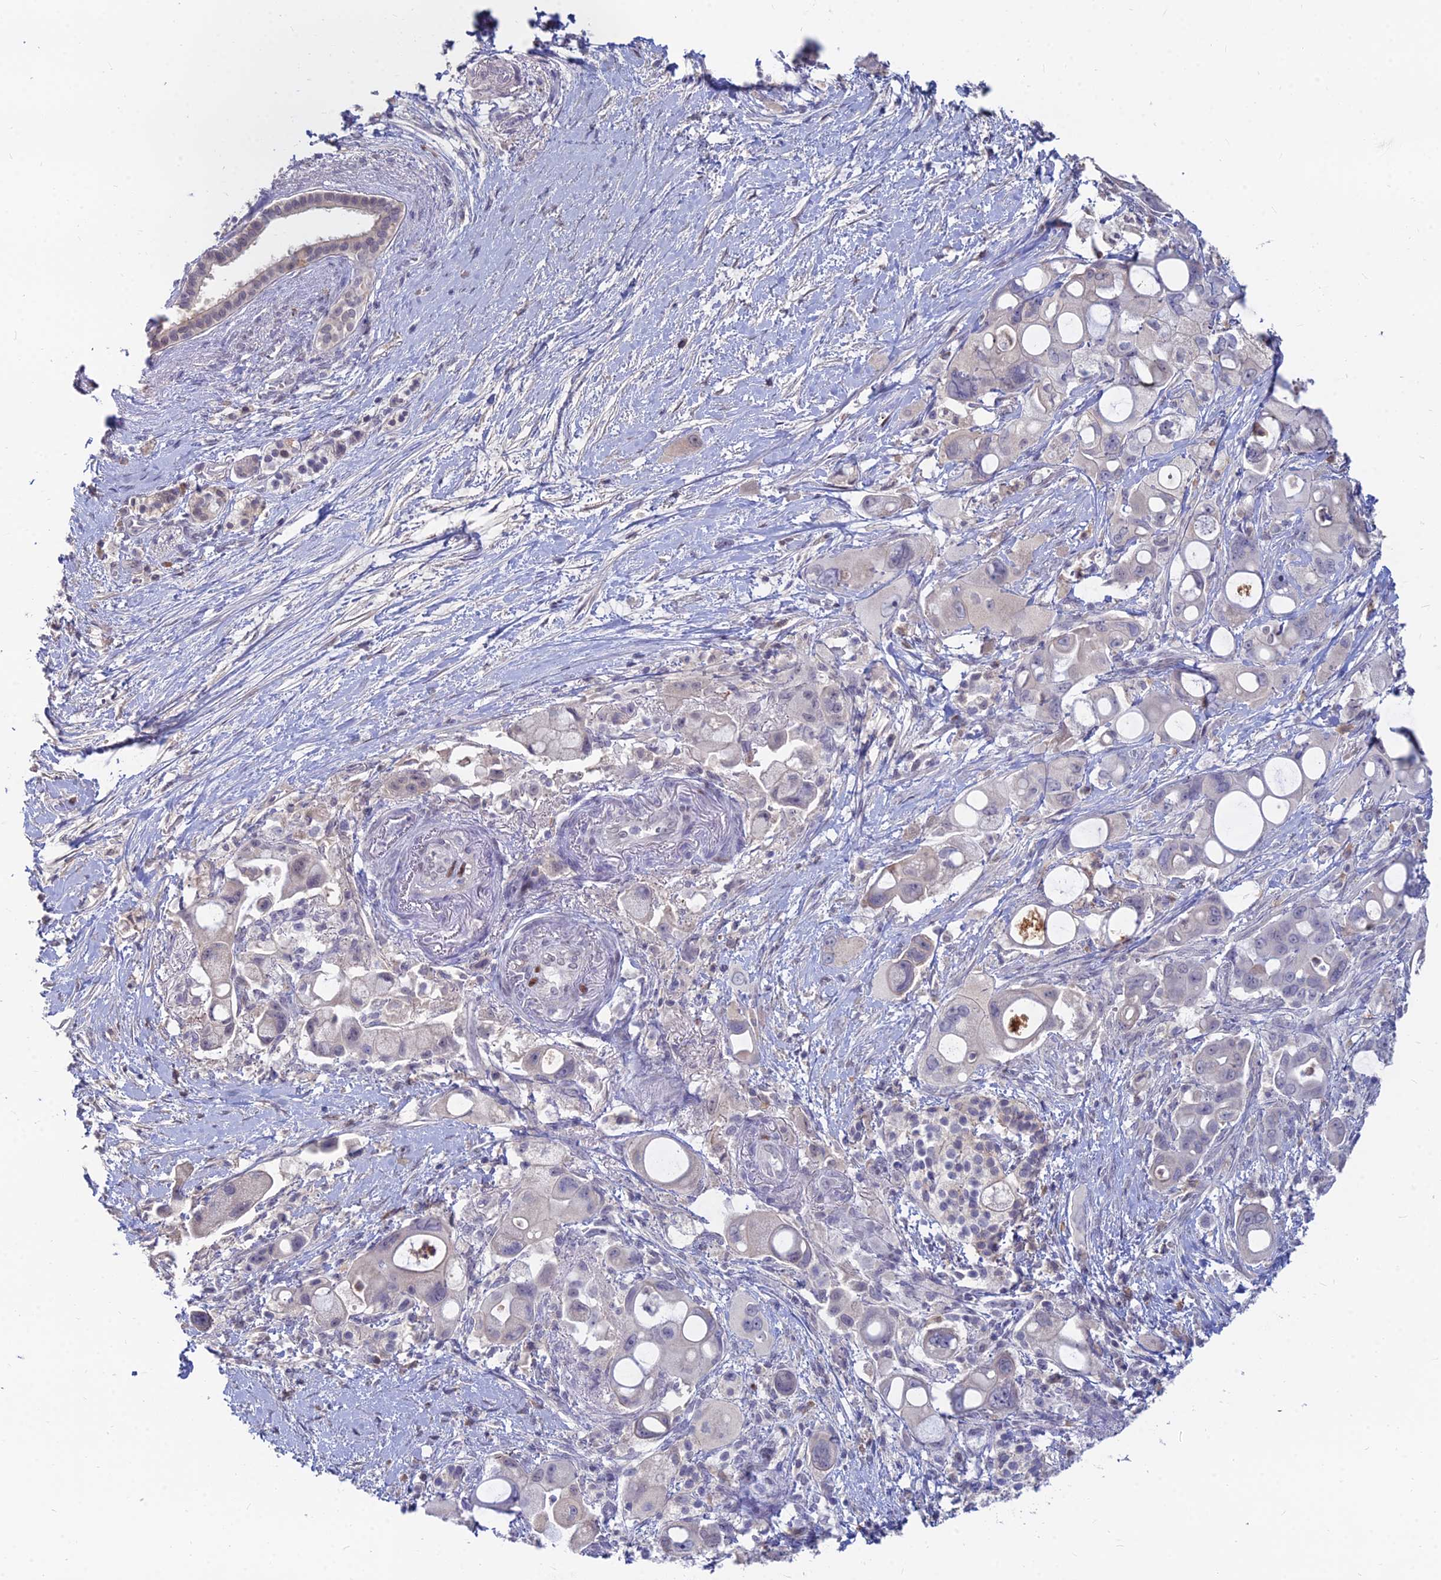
{"staining": {"intensity": "negative", "quantity": "none", "location": "none"}, "tissue": "pancreatic cancer", "cell_type": "Tumor cells", "image_type": "cancer", "snomed": [{"axis": "morphology", "description": "Adenocarcinoma, NOS"}, {"axis": "topography", "description": "Pancreas"}], "caption": "The photomicrograph reveals no staining of tumor cells in adenocarcinoma (pancreatic). (DAB immunohistochemistry (IHC) with hematoxylin counter stain).", "gene": "GOLGA6D", "patient": {"sex": "male", "age": 68}}